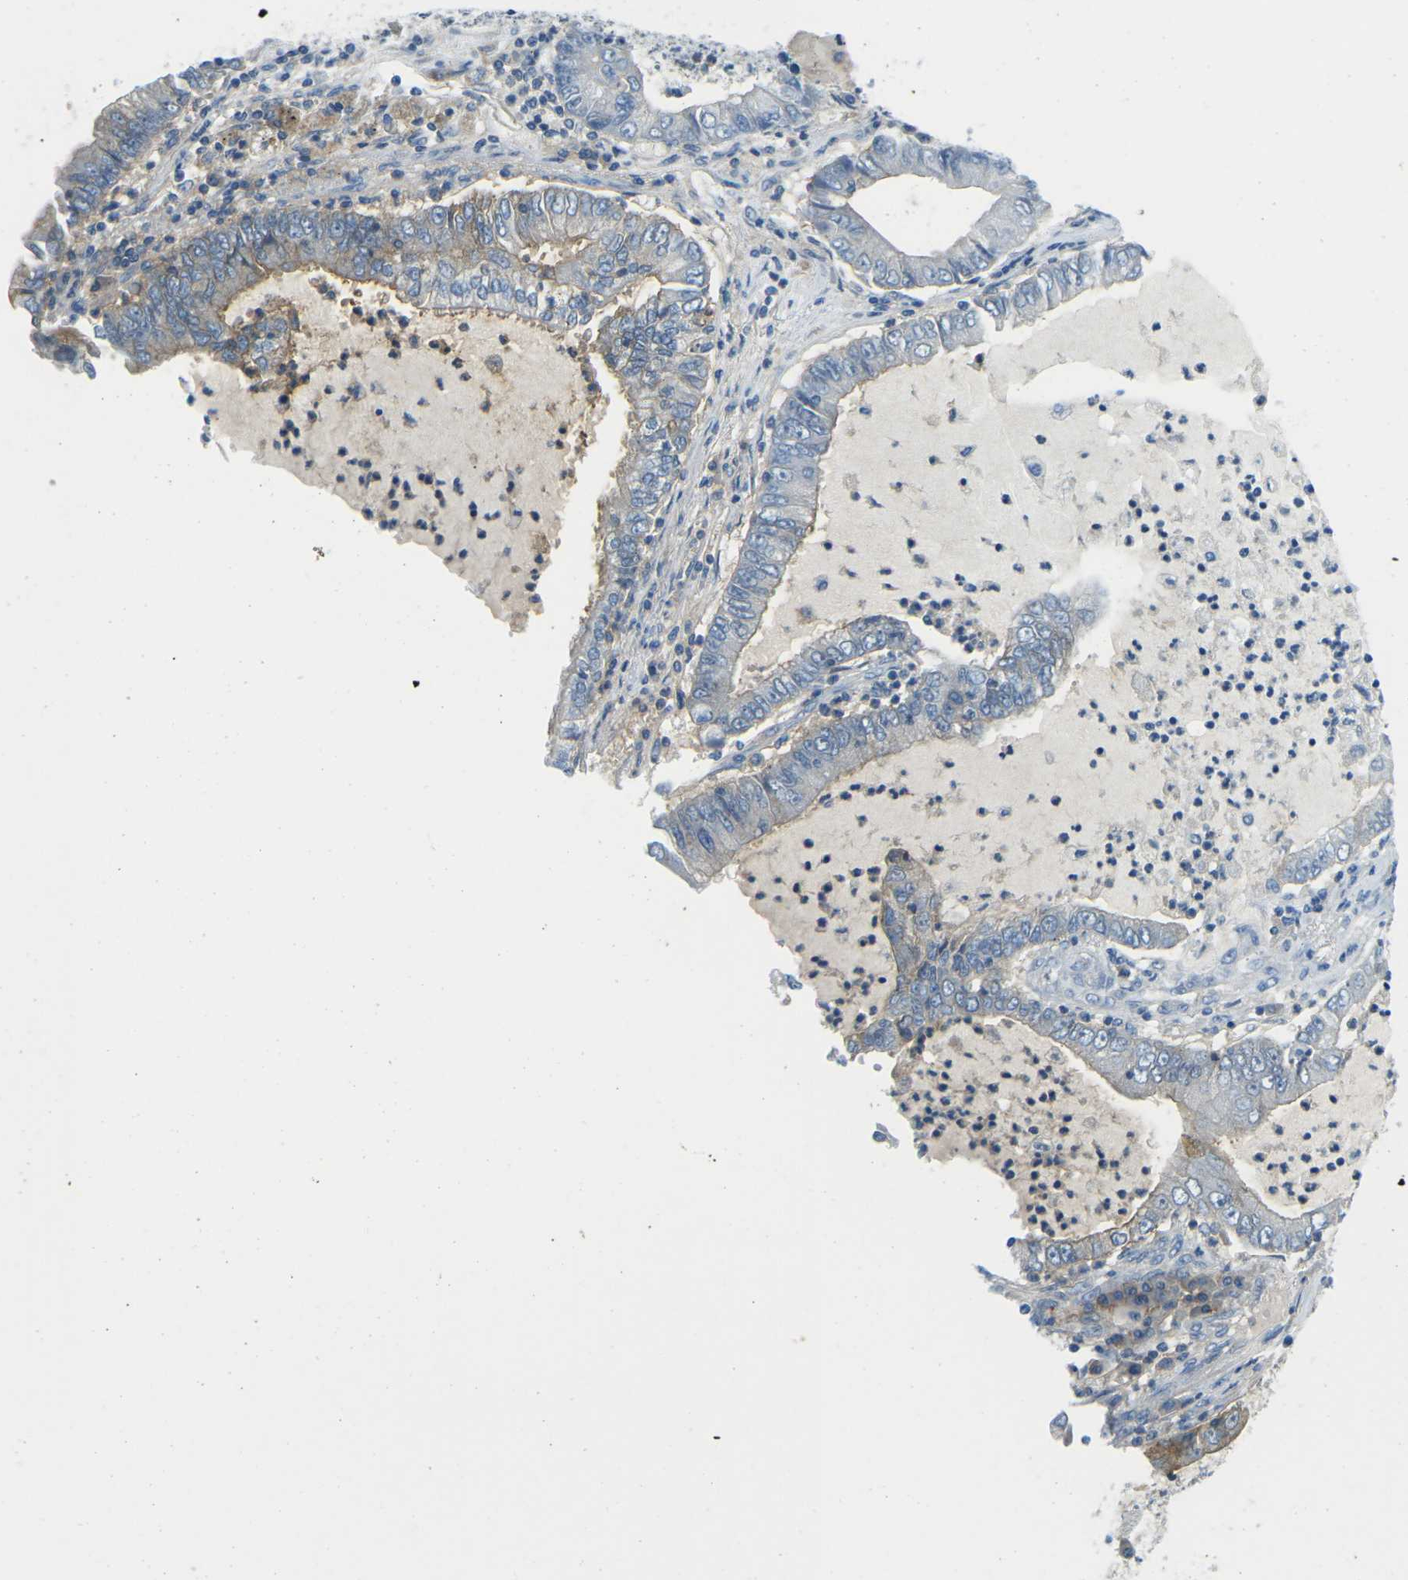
{"staining": {"intensity": "negative", "quantity": "none", "location": "none"}, "tissue": "lung cancer", "cell_type": "Tumor cells", "image_type": "cancer", "snomed": [{"axis": "morphology", "description": "Adenocarcinoma, NOS"}, {"axis": "topography", "description": "Lung"}], "caption": "Tumor cells show no significant protein staining in lung adenocarcinoma. (Brightfield microscopy of DAB immunohistochemistry (IHC) at high magnification).", "gene": "CD47", "patient": {"sex": "female", "age": 51}}